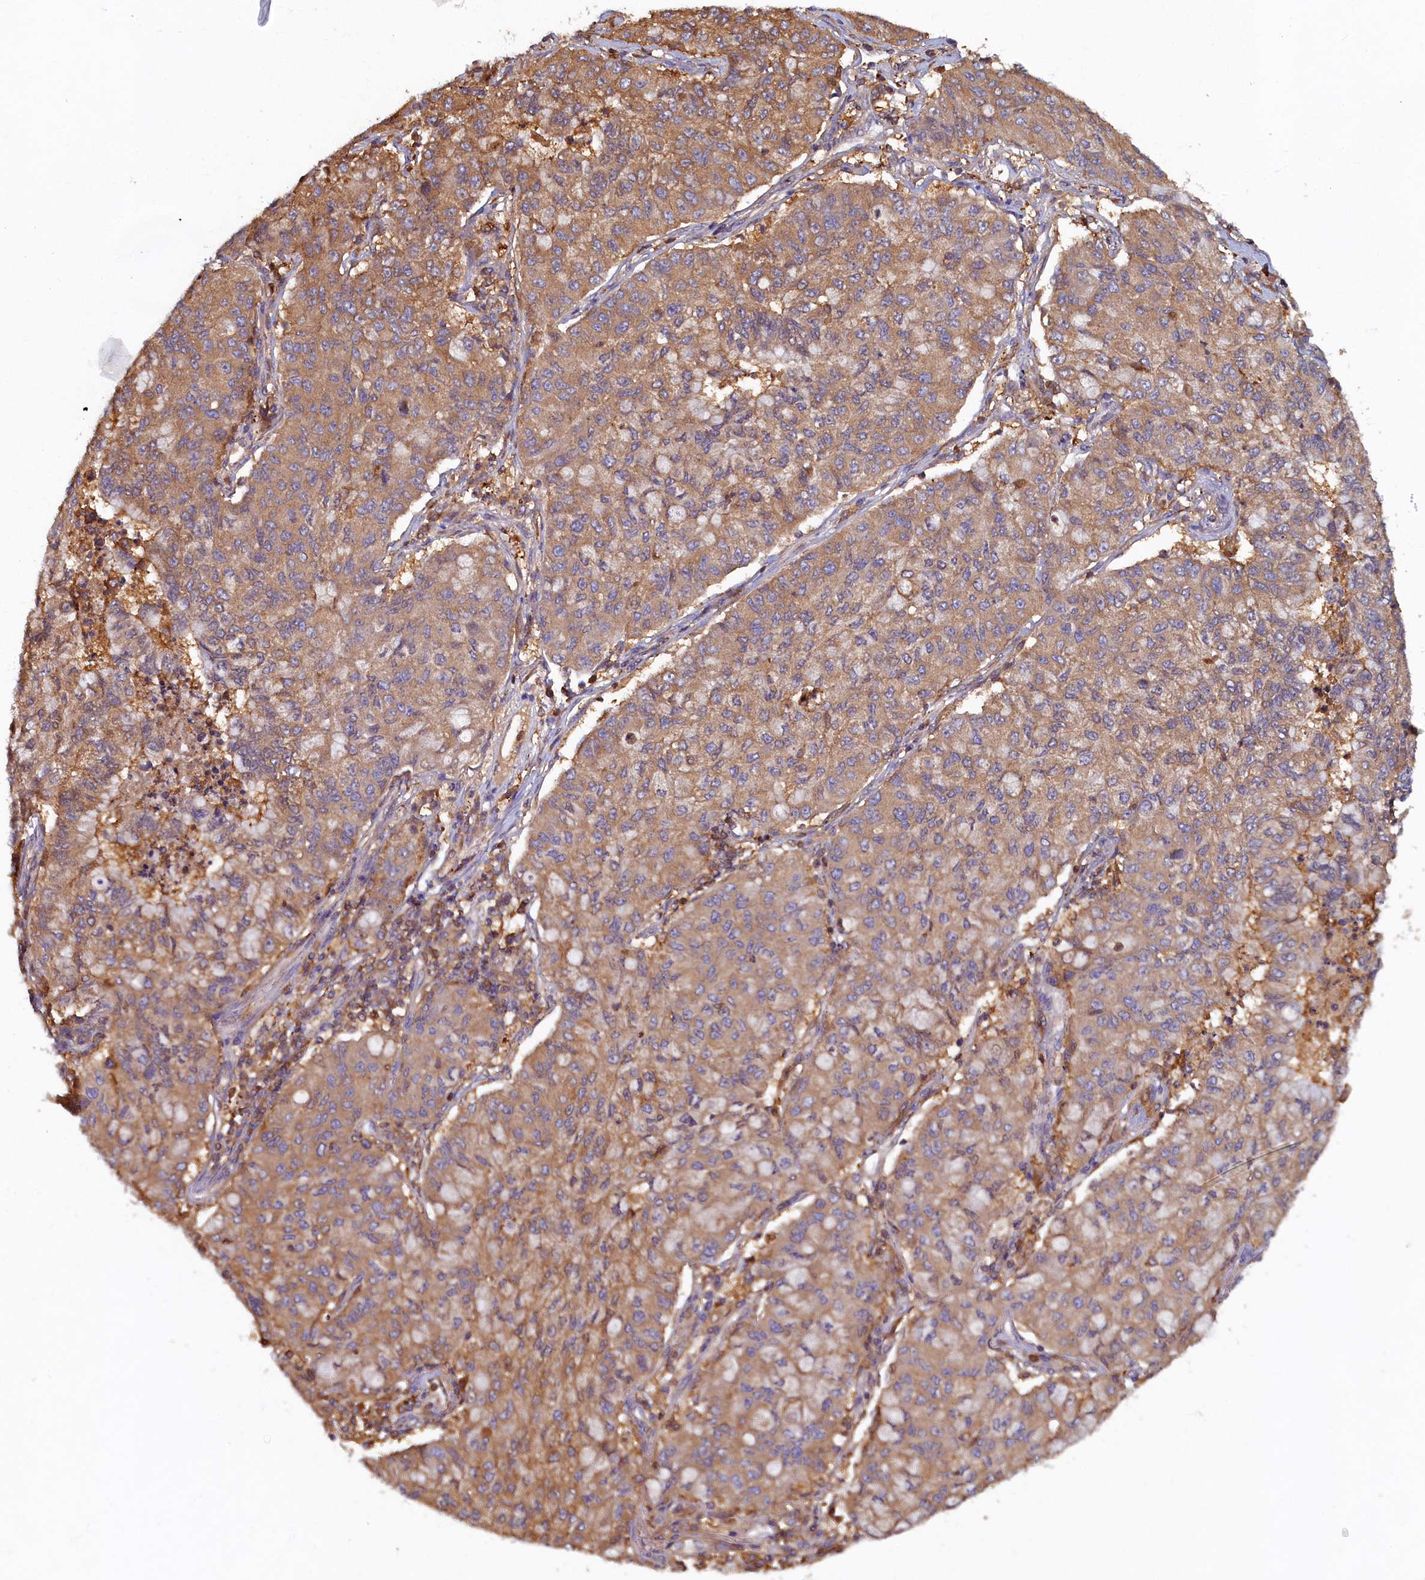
{"staining": {"intensity": "moderate", "quantity": ">75%", "location": "cytoplasmic/membranous"}, "tissue": "lung cancer", "cell_type": "Tumor cells", "image_type": "cancer", "snomed": [{"axis": "morphology", "description": "Squamous cell carcinoma, NOS"}, {"axis": "topography", "description": "Lung"}], "caption": "Lung cancer was stained to show a protein in brown. There is medium levels of moderate cytoplasmic/membranous staining in about >75% of tumor cells. Nuclei are stained in blue.", "gene": "TIMM8B", "patient": {"sex": "male", "age": 74}}